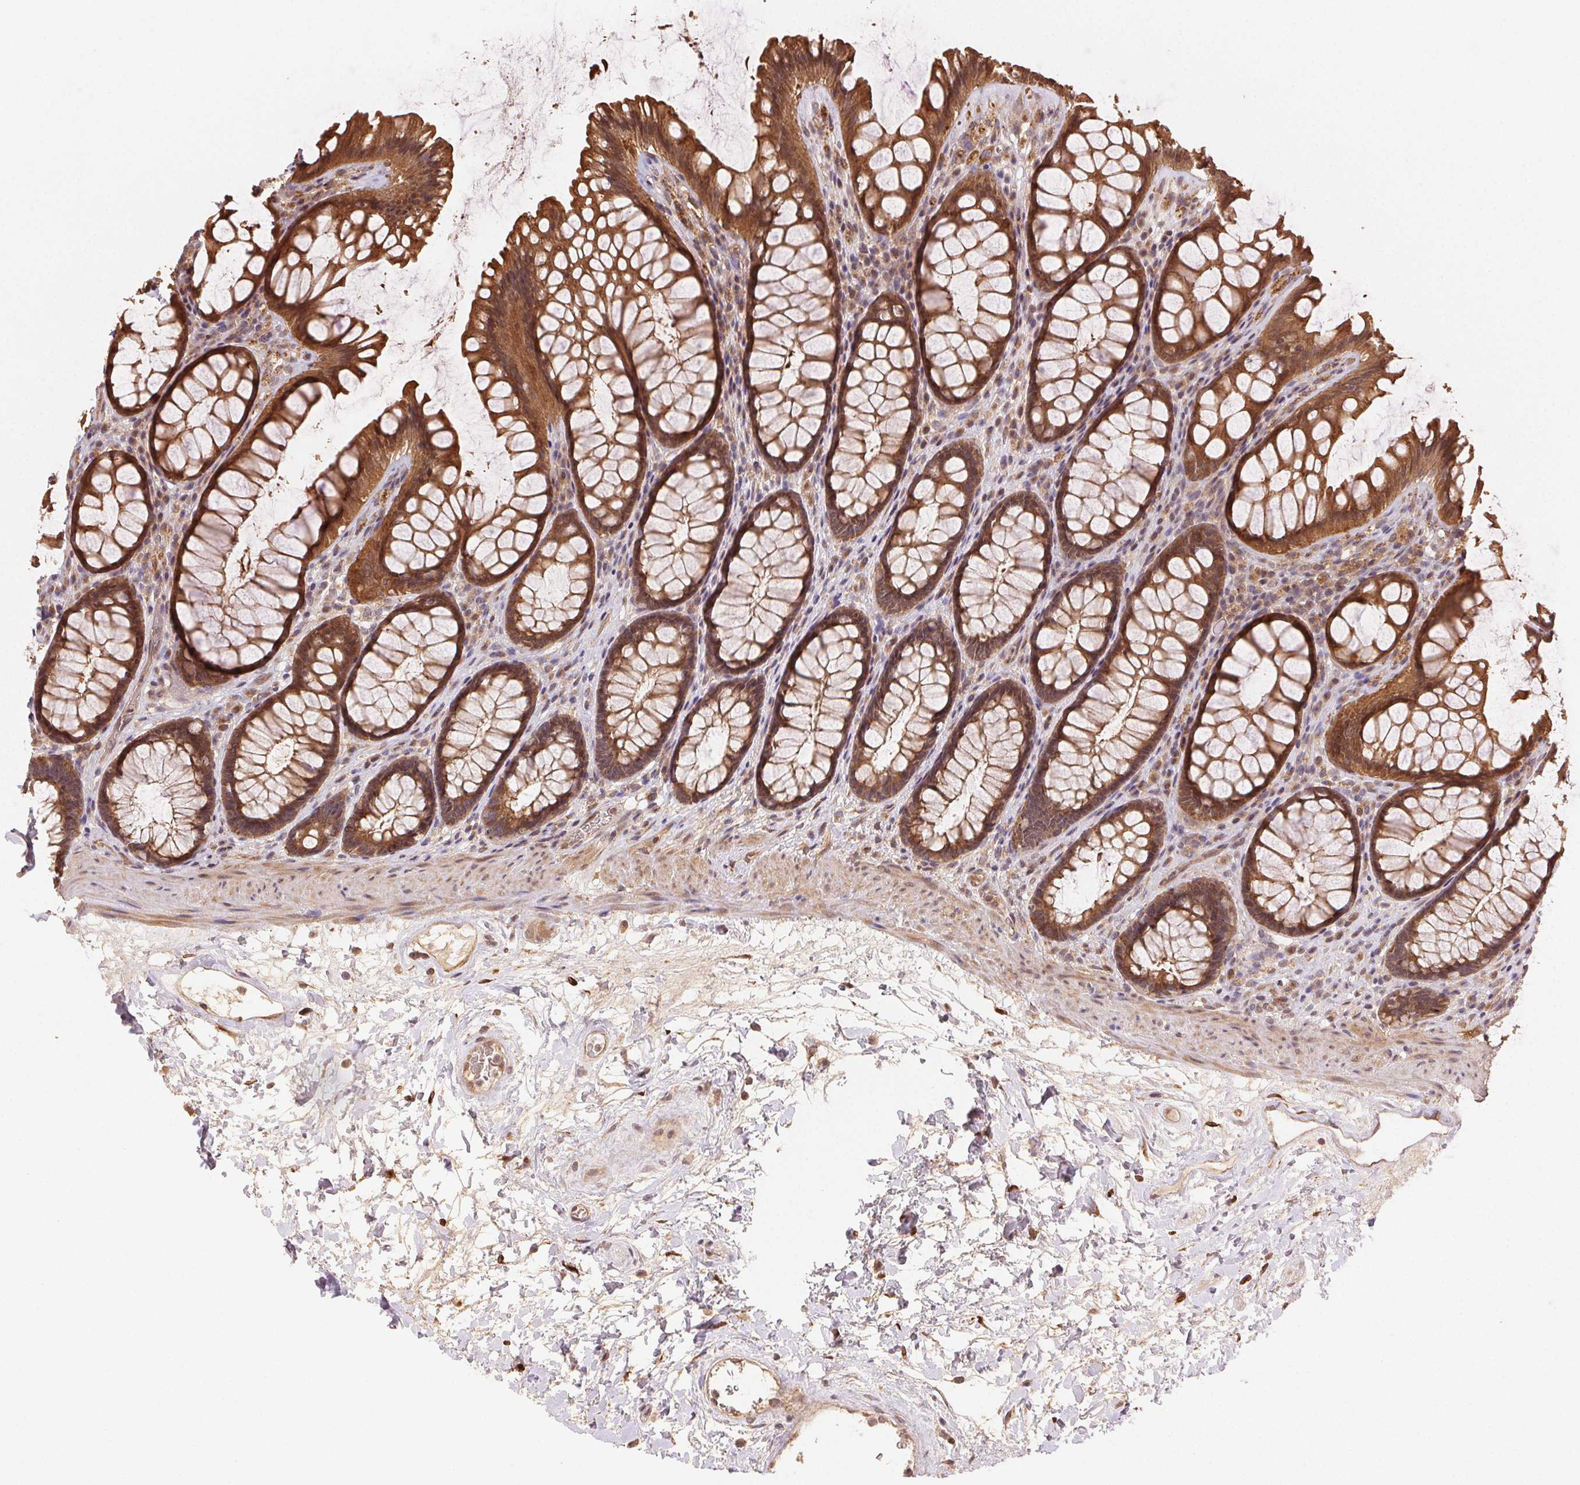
{"staining": {"intensity": "strong", "quantity": ">75%", "location": "cytoplasmic/membranous"}, "tissue": "rectum", "cell_type": "Glandular cells", "image_type": "normal", "snomed": [{"axis": "morphology", "description": "Normal tissue, NOS"}, {"axis": "topography", "description": "Rectum"}], "caption": "Immunohistochemical staining of benign human rectum reveals strong cytoplasmic/membranous protein staining in approximately >75% of glandular cells.", "gene": "KLHL15", "patient": {"sex": "male", "age": 72}}